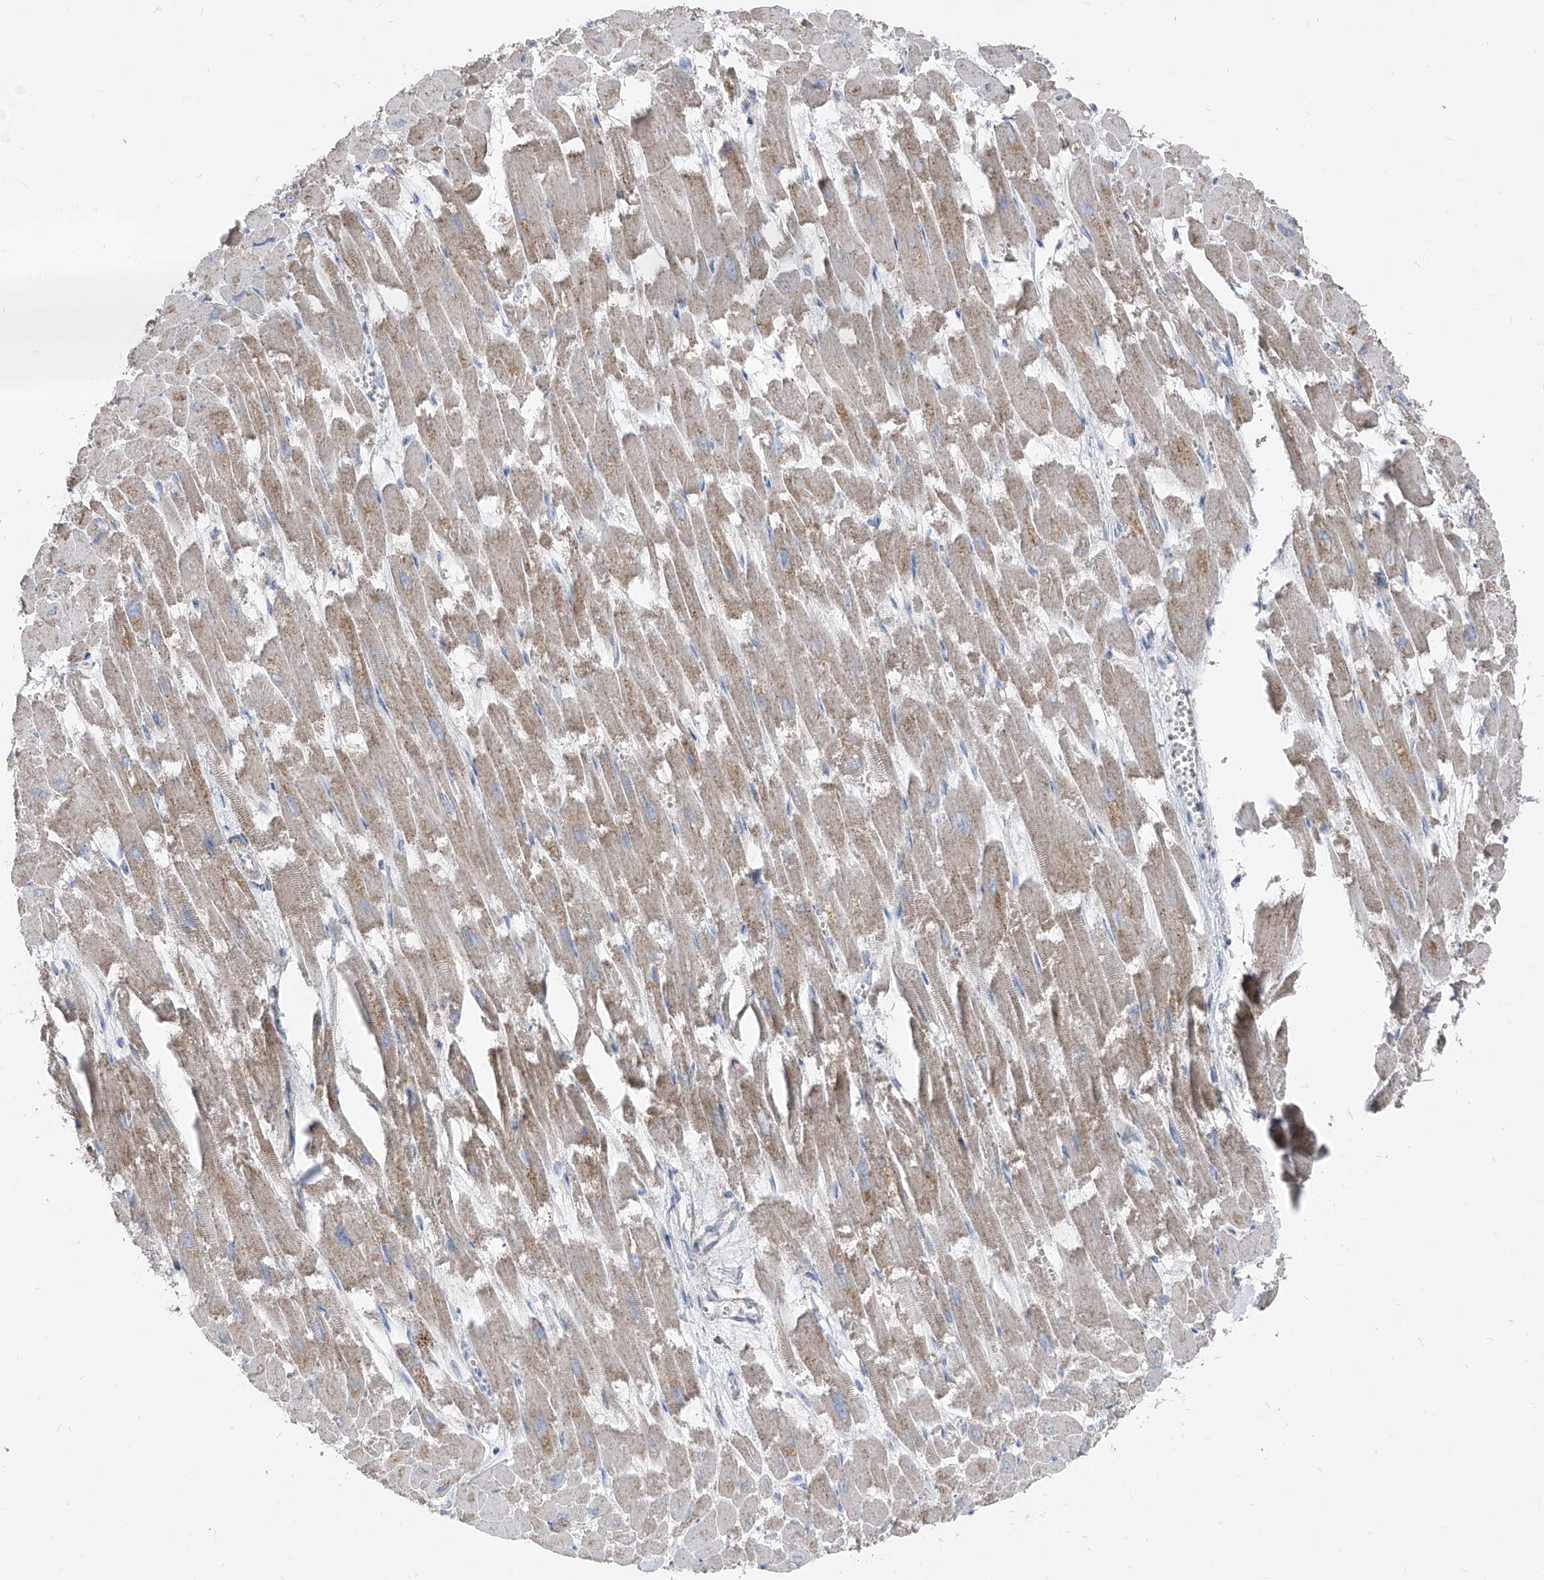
{"staining": {"intensity": "weak", "quantity": "25%-75%", "location": "cytoplasmic/membranous"}, "tissue": "heart muscle", "cell_type": "Cardiomyocytes", "image_type": "normal", "snomed": [{"axis": "morphology", "description": "Normal tissue, NOS"}, {"axis": "topography", "description": "Heart"}], "caption": "Brown immunohistochemical staining in unremarkable heart muscle reveals weak cytoplasmic/membranous staining in approximately 25%-75% of cardiomyocytes.", "gene": "AGPS", "patient": {"sex": "male", "age": 54}}